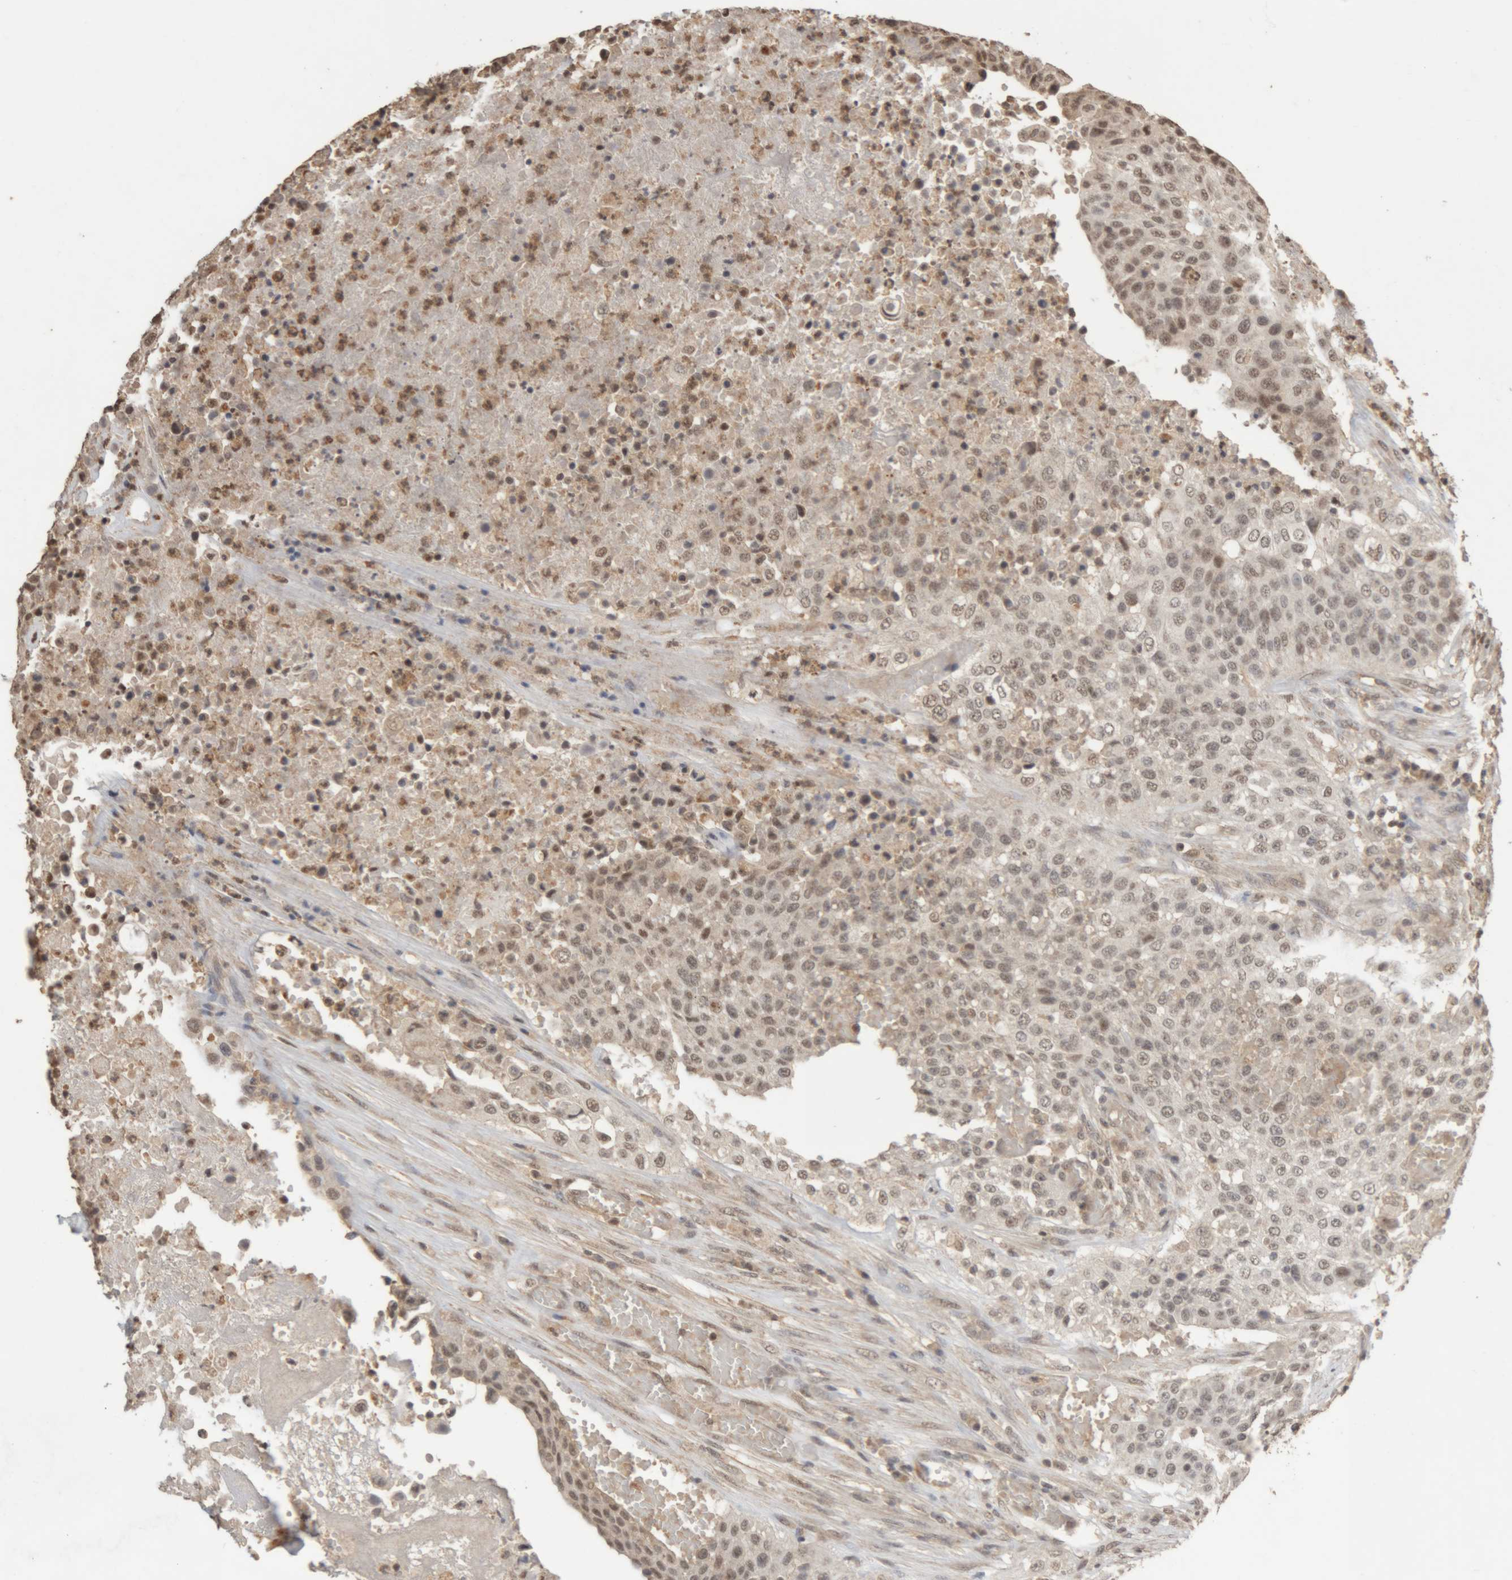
{"staining": {"intensity": "weak", "quantity": "25%-75%", "location": "nuclear"}, "tissue": "urothelial cancer", "cell_type": "Tumor cells", "image_type": "cancer", "snomed": [{"axis": "morphology", "description": "Urothelial carcinoma, High grade"}, {"axis": "topography", "description": "Urinary bladder"}], "caption": "Immunohistochemistry (IHC) (DAB (3,3'-diaminobenzidine)) staining of high-grade urothelial carcinoma reveals weak nuclear protein positivity in about 25%-75% of tumor cells. (Brightfield microscopy of DAB IHC at high magnification).", "gene": "KEAP1", "patient": {"sex": "male", "age": 74}}